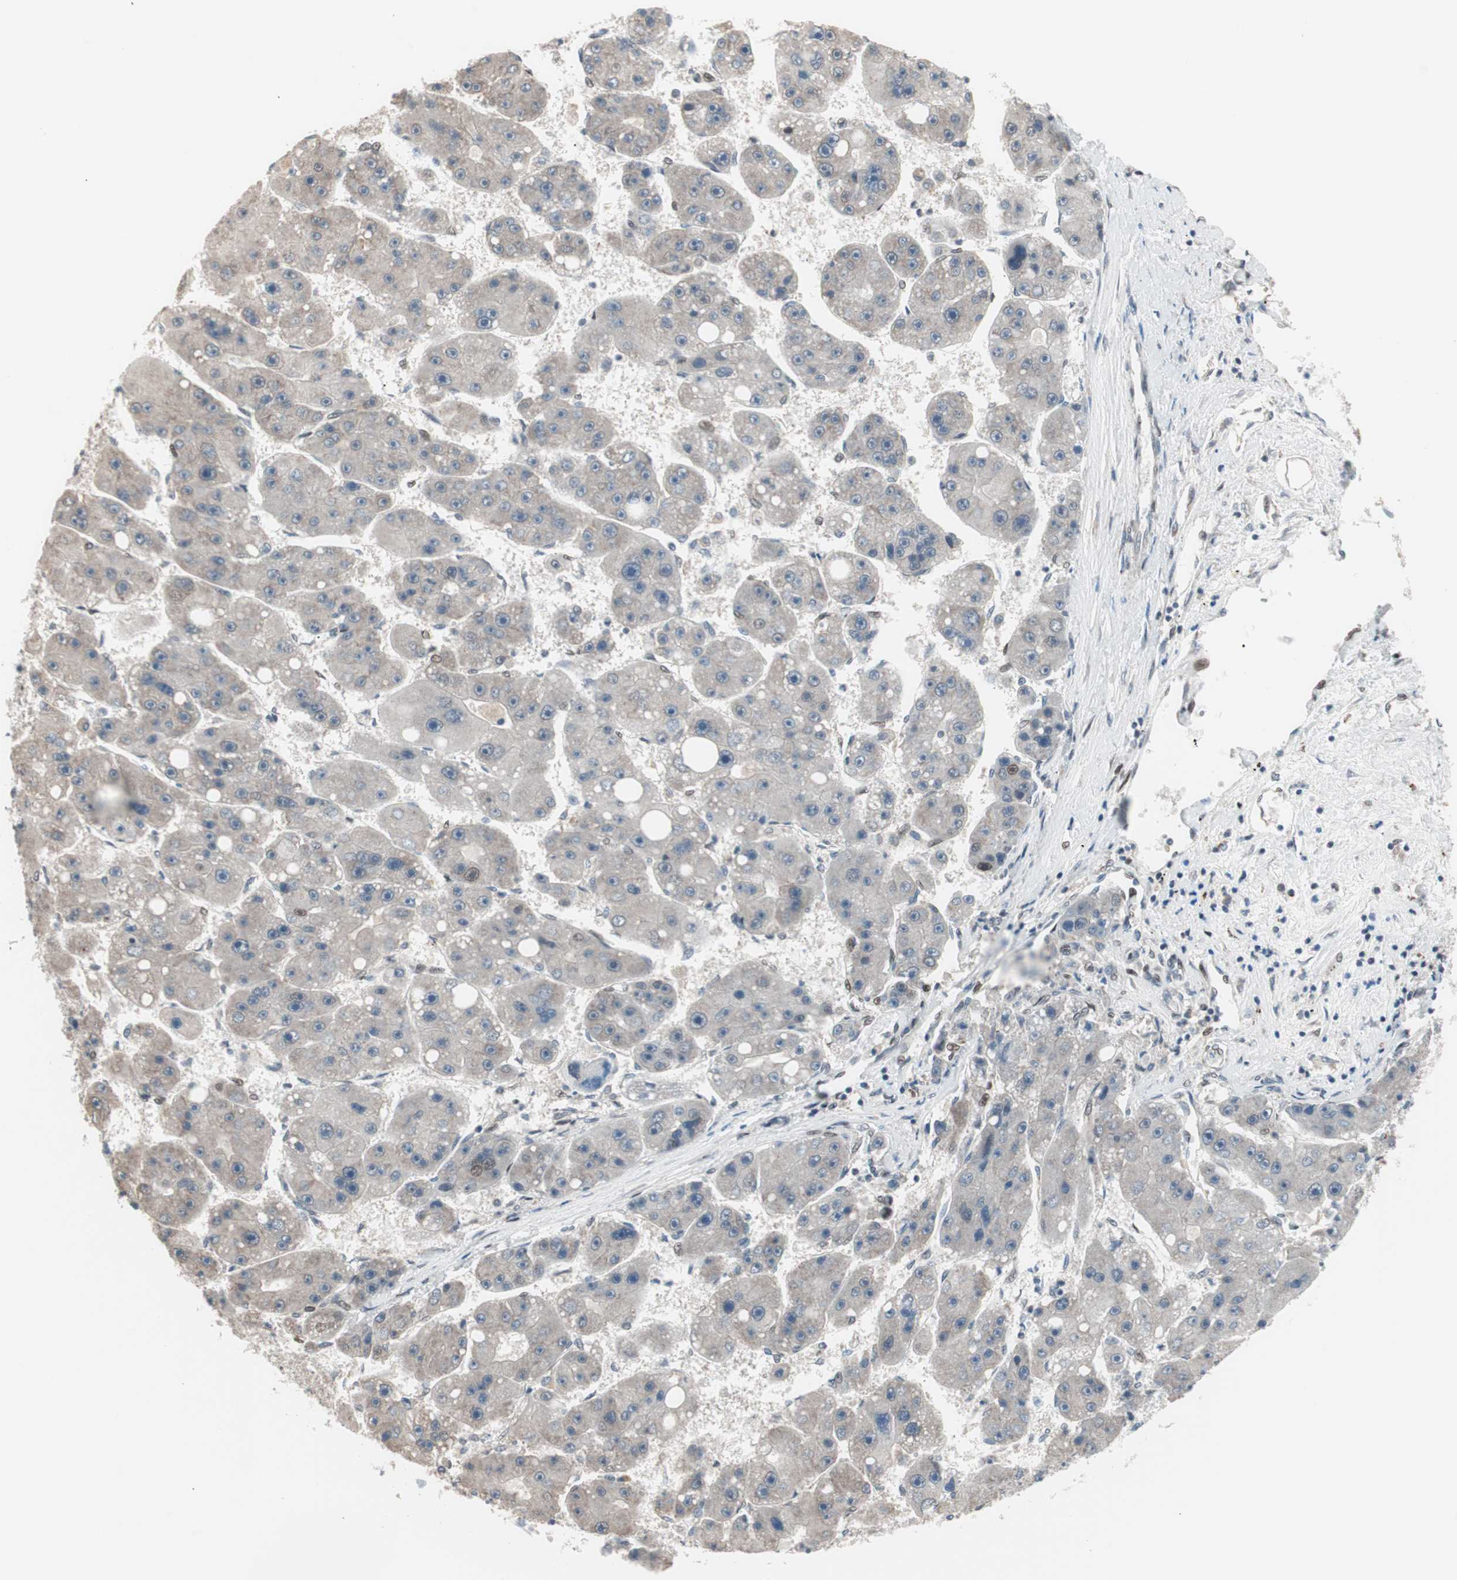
{"staining": {"intensity": "negative", "quantity": "none", "location": "none"}, "tissue": "liver cancer", "cell_type": "Tumor cells", "image_type": "cancer", "snomed": [{"axis": "morphology", "description": "Carcinoma, Hepatocellular, NOS"}, {"axis": "topography", "description": "Liver"}], "caption": "IHC of liver cancer displays no staining in tumor cells. Nuclei are stained in blue.", "gene": "POLH", "patient": {"sex": "female", "age": 61}}